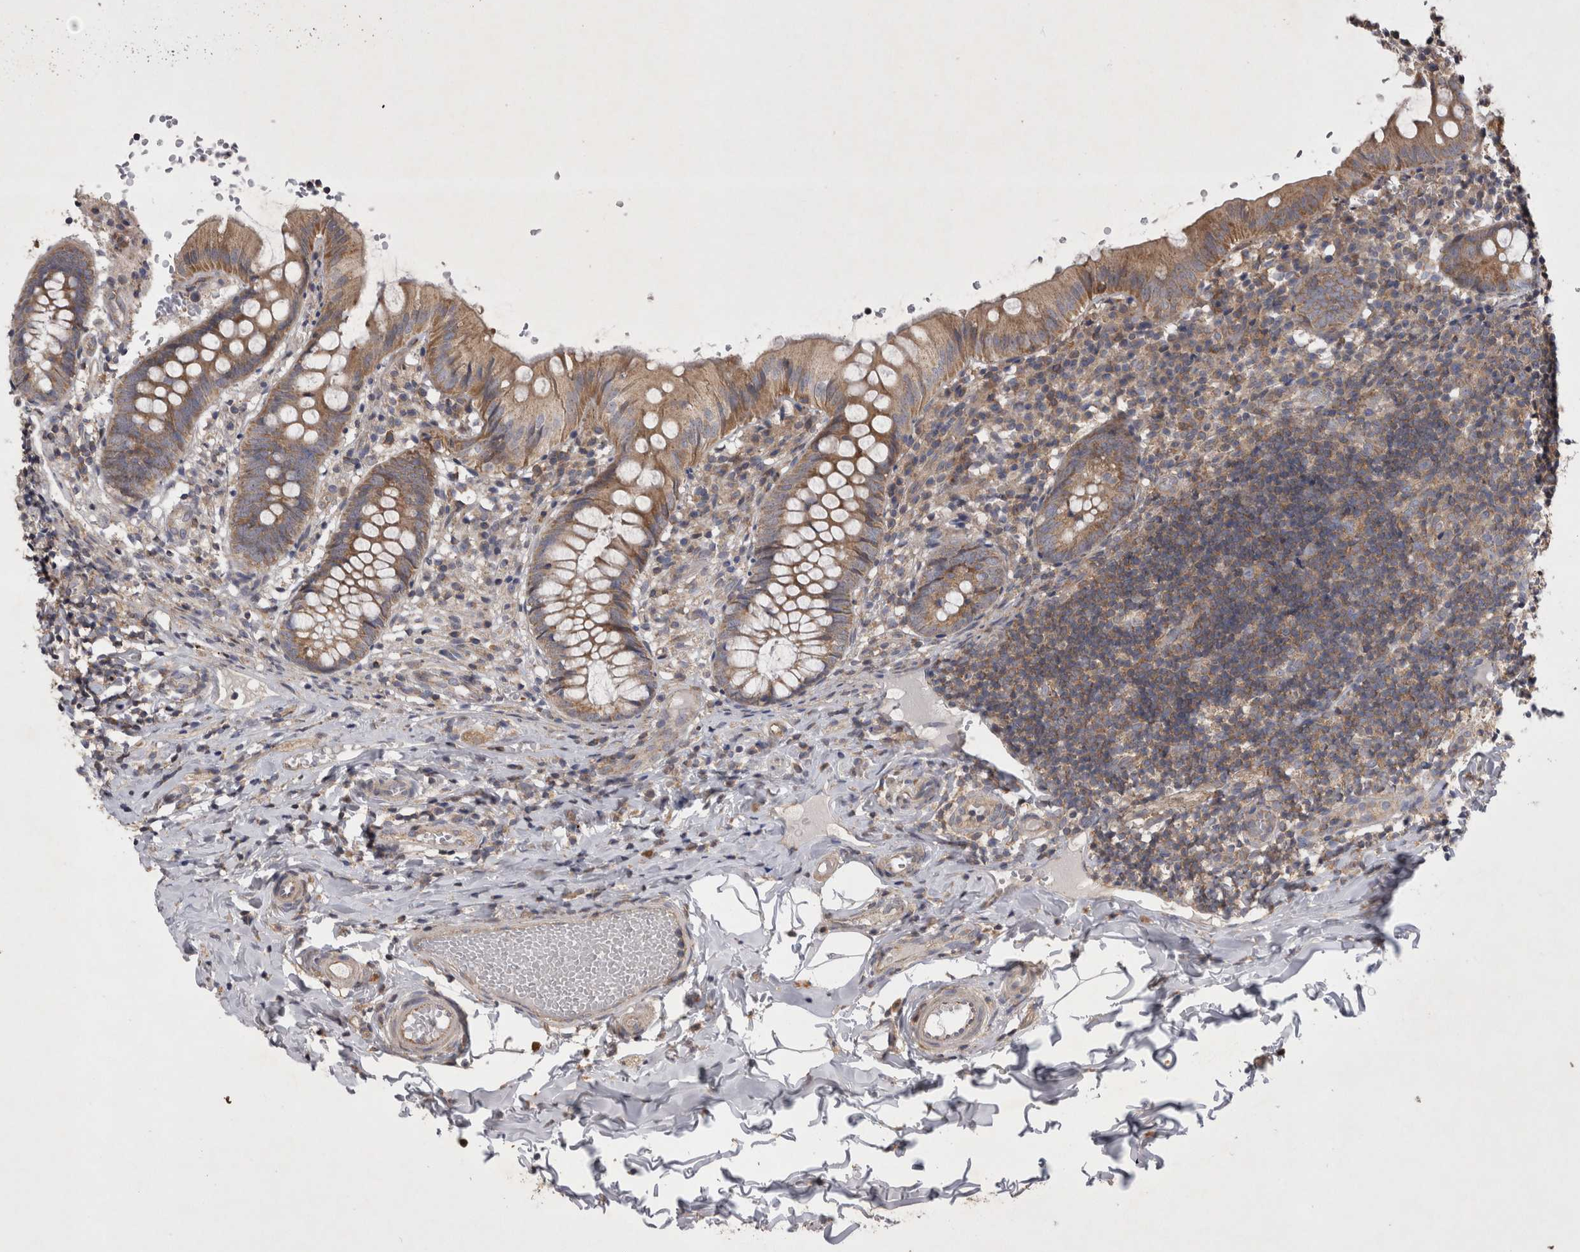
{"staining": {"intensity": "moderate", "quantity": ">75%", "location": "cytoplasmic/membranous"}, "tissue": "appendix", "cell_type": "Glandular cells", "image_type": "normal", "snomed": [{"axis": "morphology", "description": "Normal tissue, NOS"}, {"axis": "topography", "description": "Appendix"}], "caption": "Protein expression analysis of benign appendix exhibits moderate cytoplasmic/membranous expression in approximately >75% of glandular cells.", "gene": "TSPOAP1", "patient": {"sex": "male", "age": 8}}